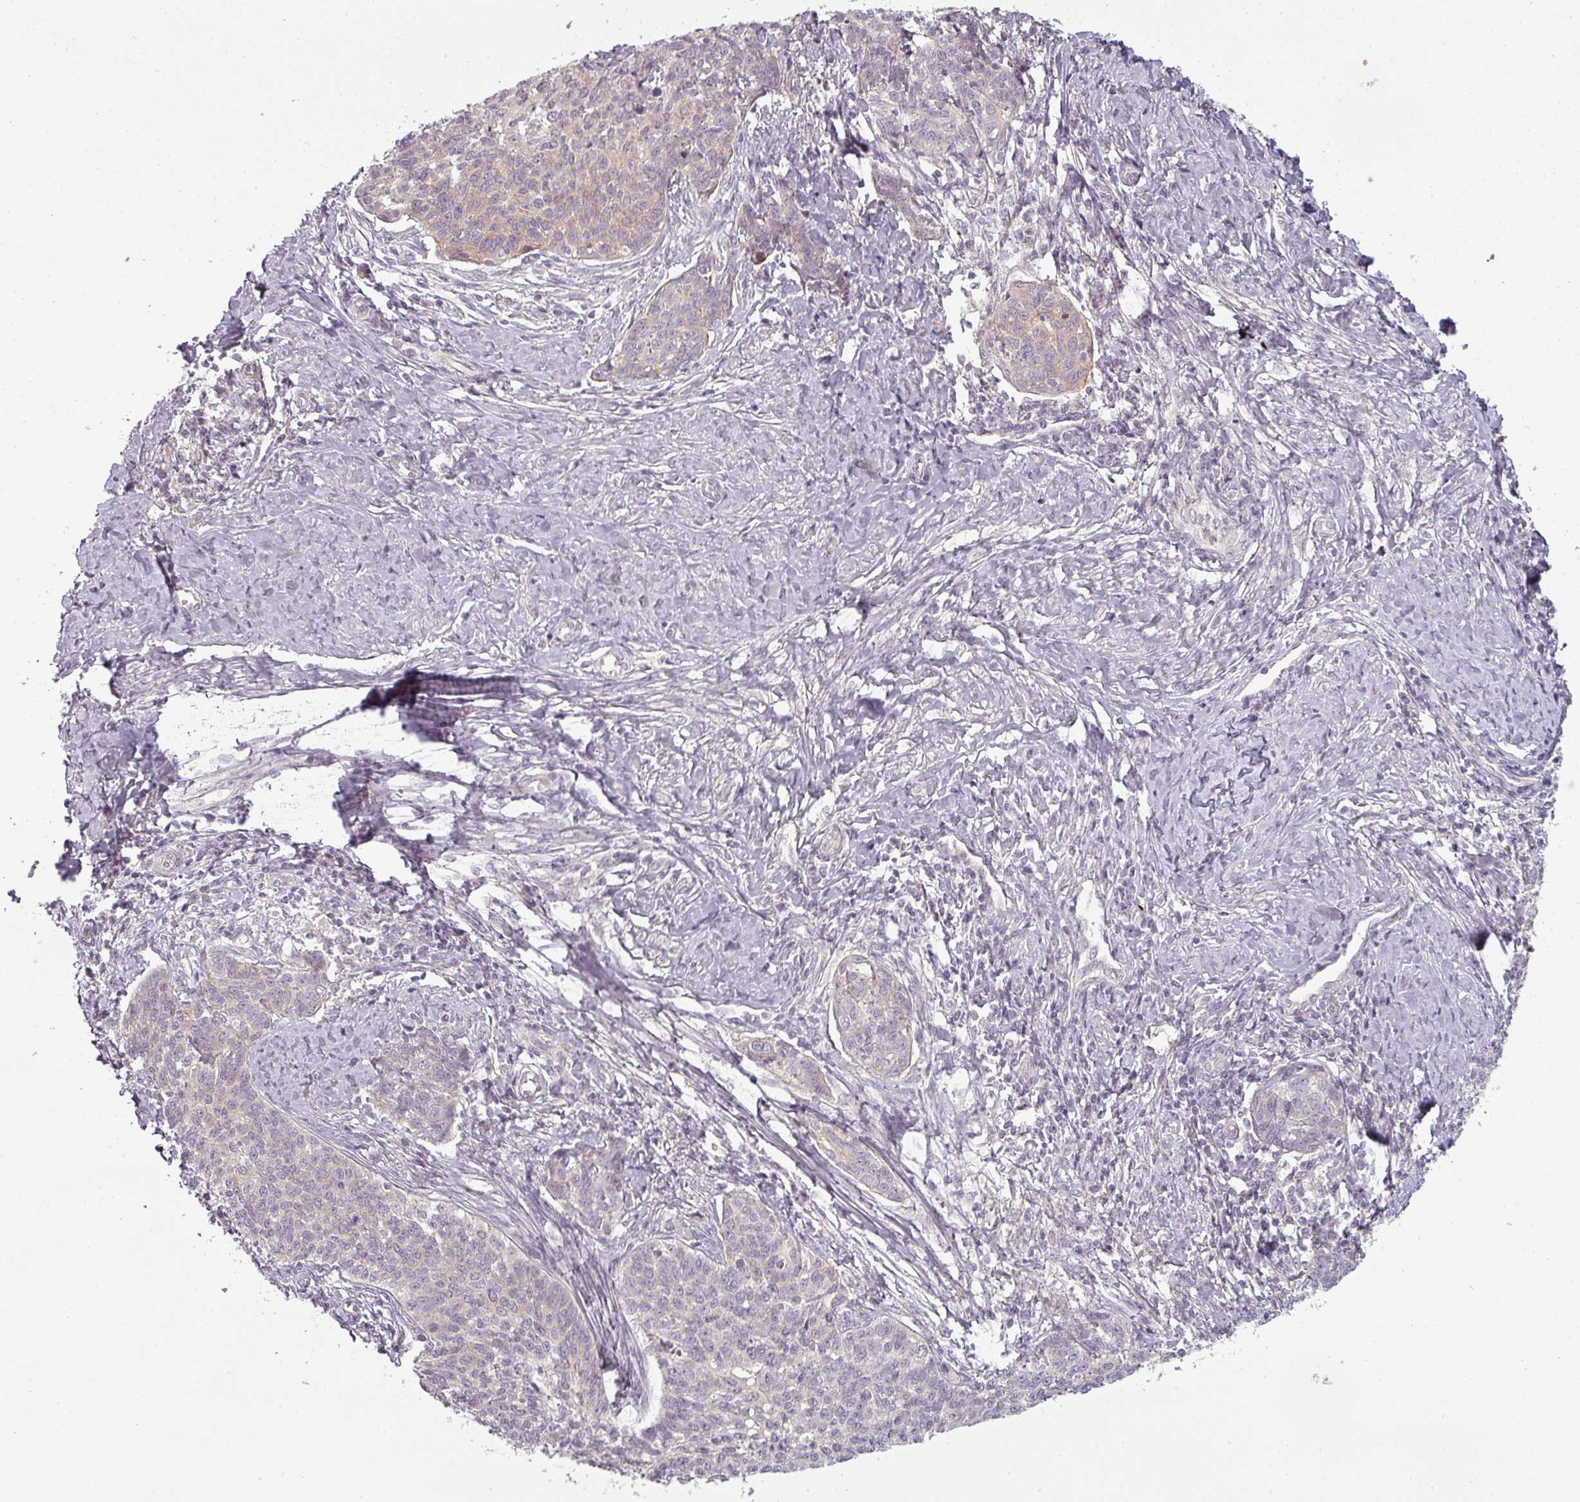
{"staining": {"intensity": "moderate", "quantity": "<25%", "location": "cytoplasmic/membranous"}, "tissue": "cervical cancer", "cell_type": "Tumor cells", "image_type": "cancer", "snomed": [{"axis": "morphology", "description": "Squamous cell carcinoma, NOS"}, {"axis": "topography", "description": "Cervix"}], "caption": "Protein staining of cervical cancer (squamous cell carcinoma) tissue shows moderate cytoplasmic/membranous expression in approximately <25% of tumor cells.", "gene": "SLC16A9", "patient": {"sex": "female", "age": 39}}